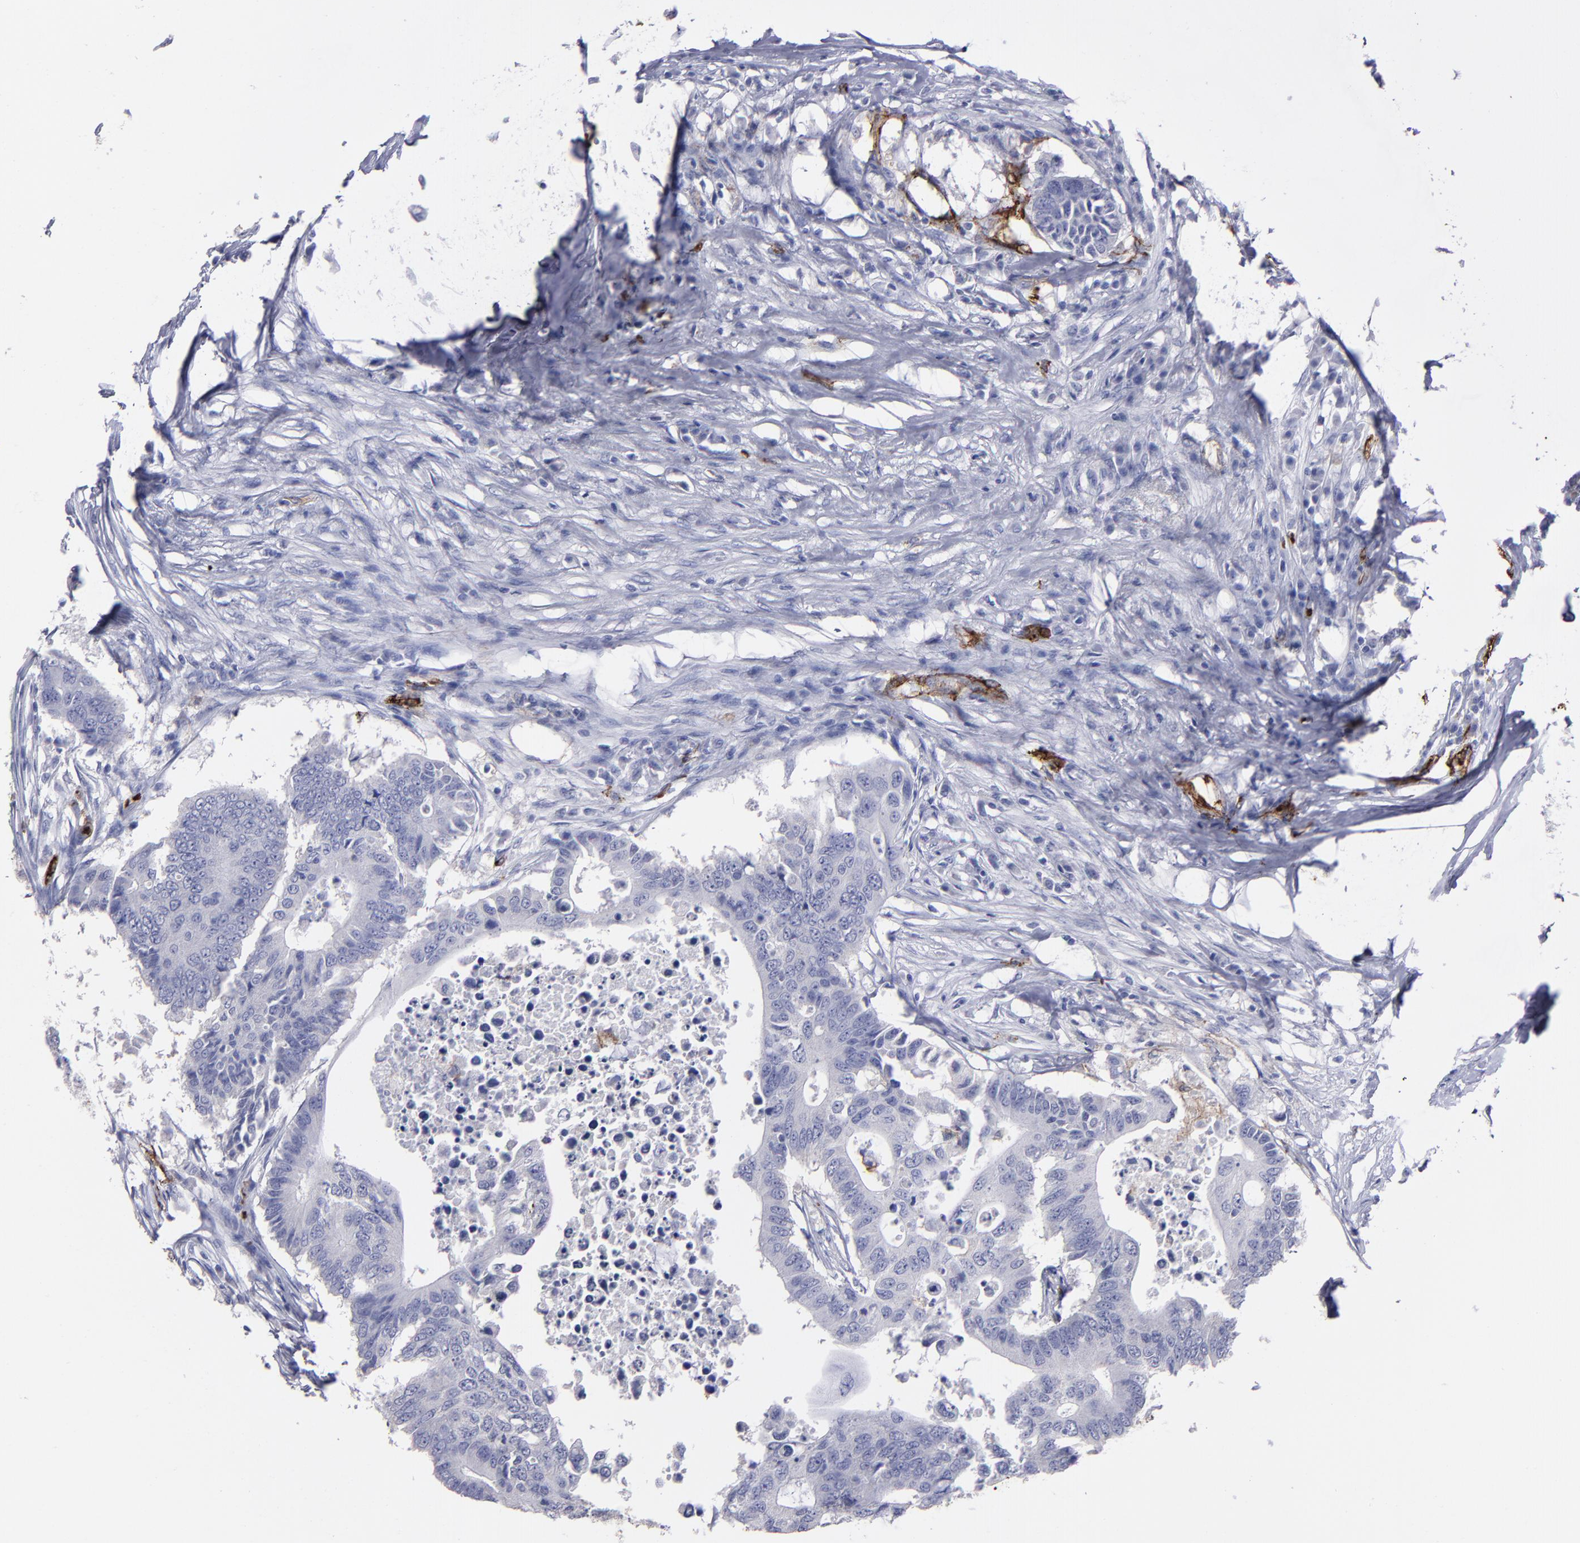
{"staining": {"intensity": "negative", "quantity": "none", "location": "none"}, "tissue": "colorectal cancer", "cell_type": "Tumor cells", "image_type": "cancer", "snomed": [{"axis": "morphology", "description": "Adenocarcinoma, NOS"}, {"axis": "topography", "description": "Colon"}], "caption": "Colorectal adenocarcinoma was stained to show a protein in brown. There is no significant staining in tumor cells. Nuclei are stained in blue.", "gene": "CD36", "patient": {"sex": "male", "age": 71}}